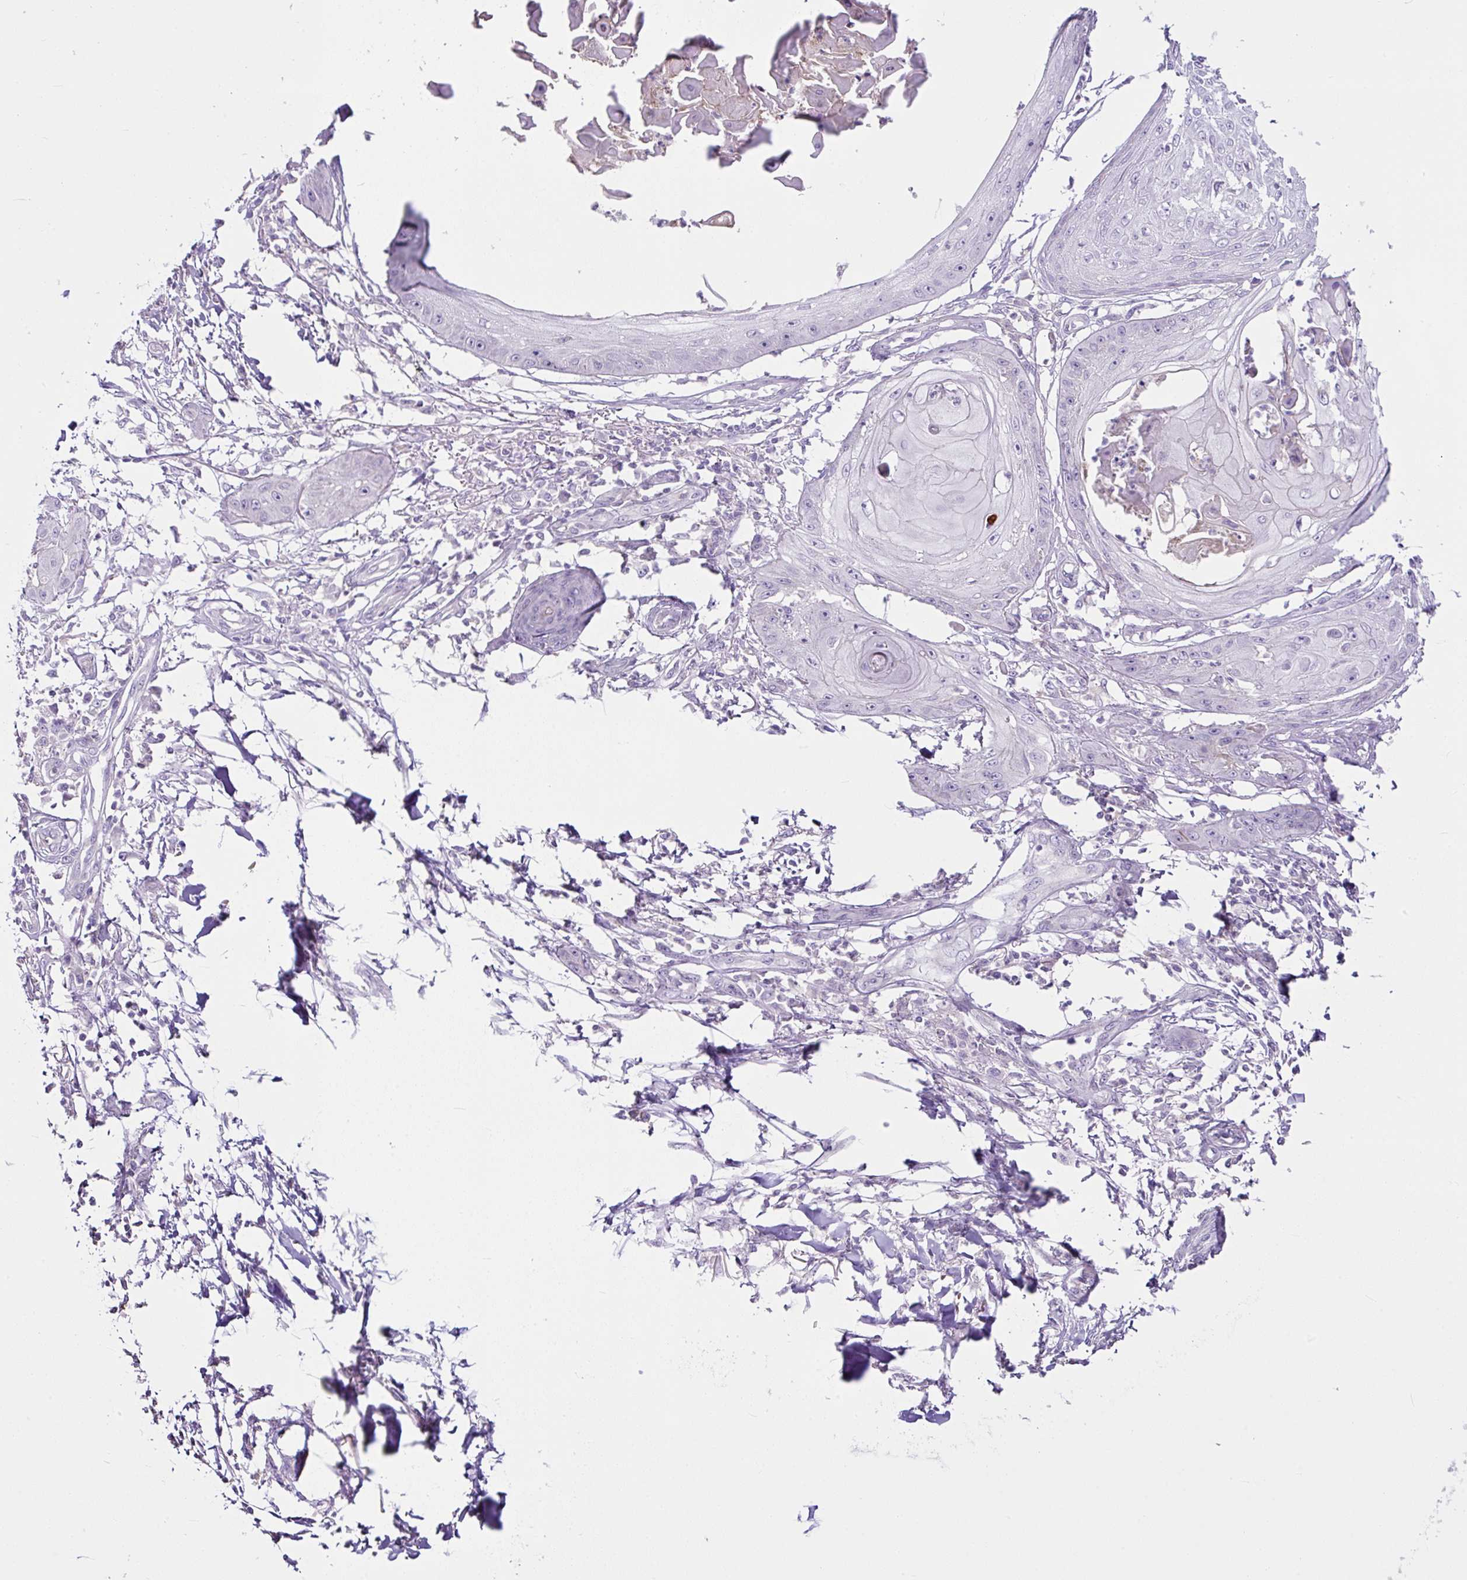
{"staining": {"intensity": "negative", "quantity": "none", "location": "none"}, "tissue": "skin cancer", "cell_type": "Tumor cells", "image_type": "cancer", "snomed": [{"axis": "morphology", "description": "Squamous cell carcinoma, NOS"}, {"axis": "topography", "description": "Skin"}], "caption": "Tumor cells are negative for protein expression in human skin squamous cell carcinoma.", "gene": "D2HGDH", "patient": {"sex": "male", "age": 70}}